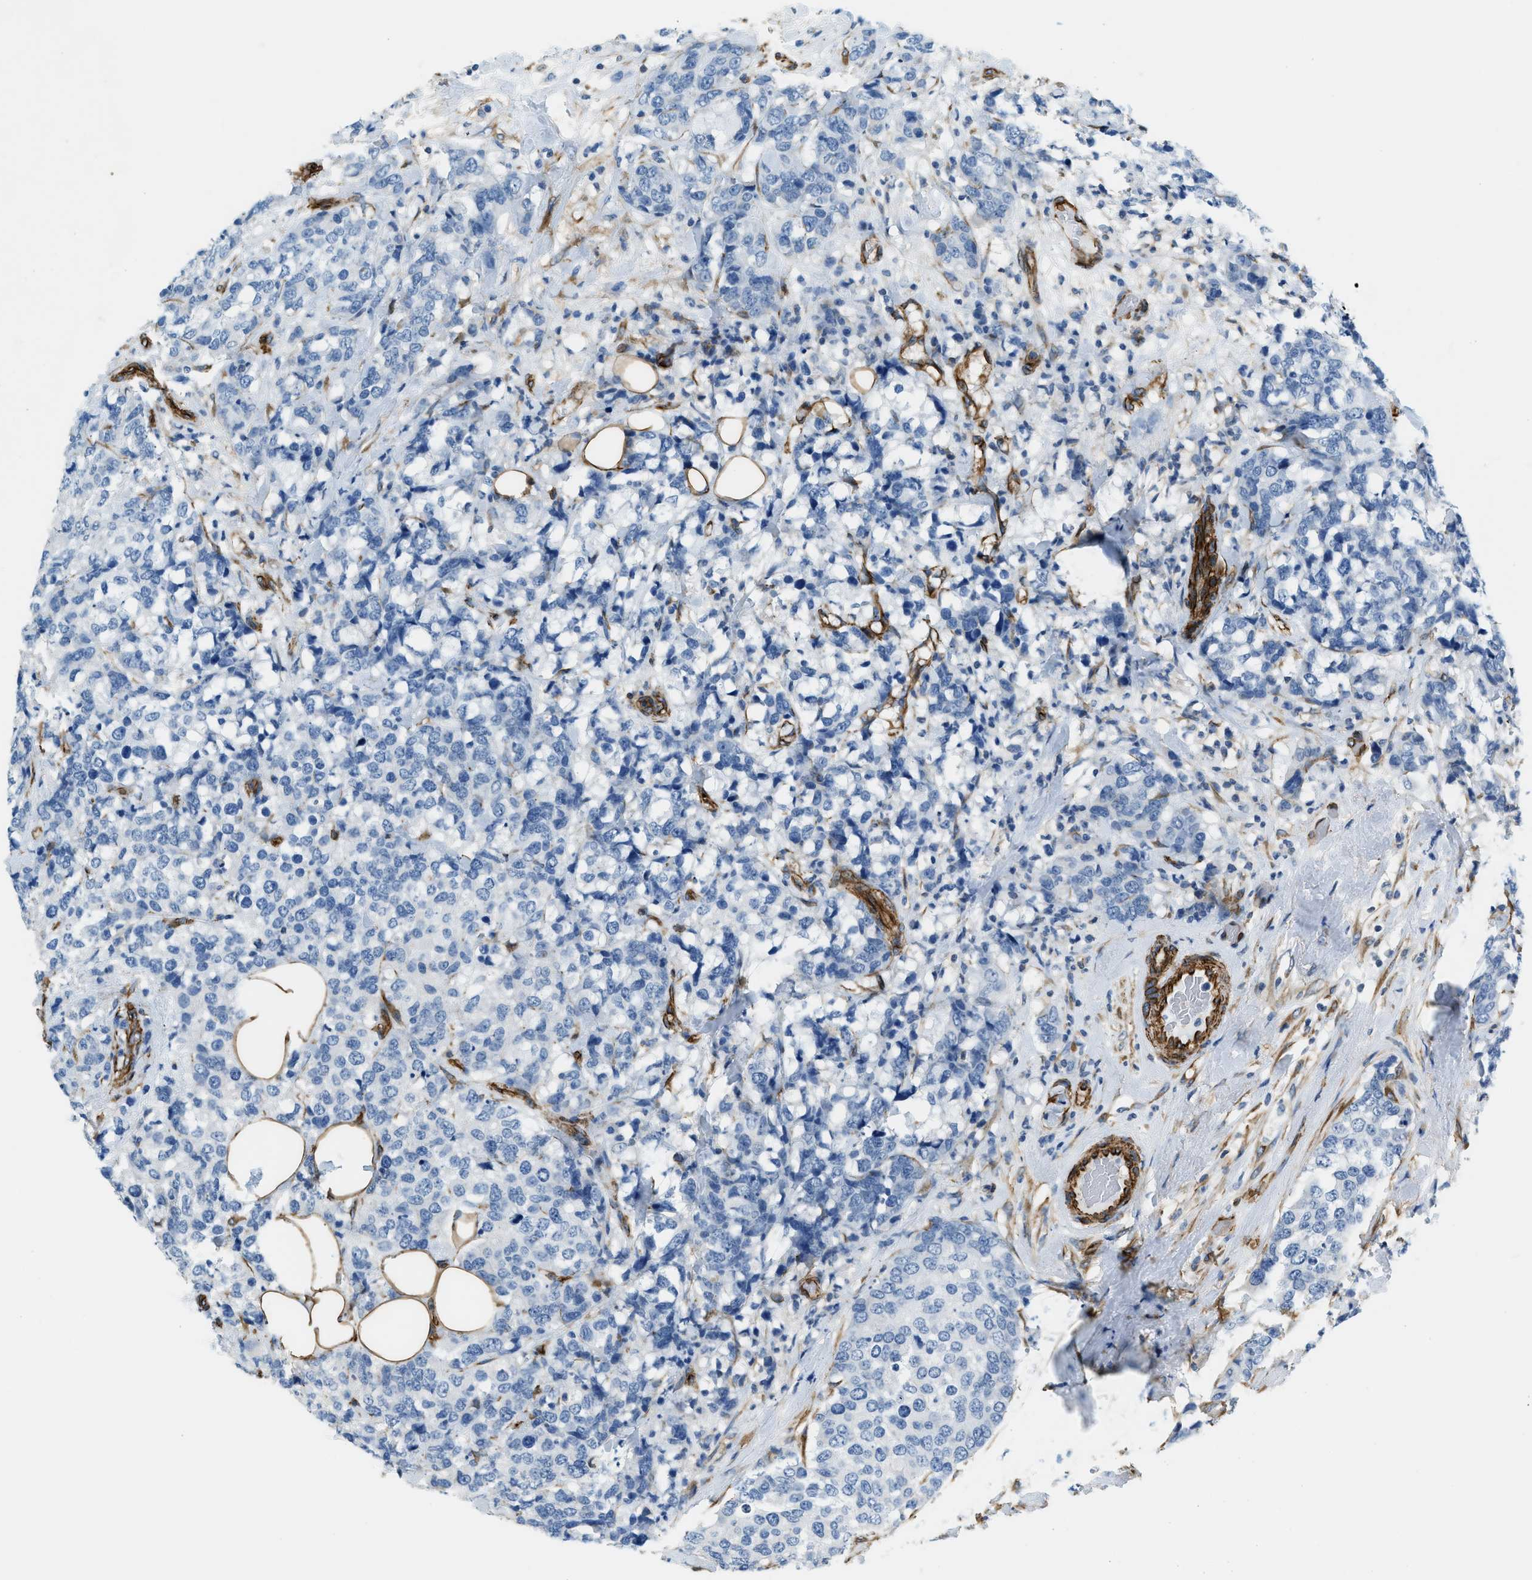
{"staining": {"intensity": "negative", "quantity": "none", "location": "none"}, "tissue": "breast cancer", "cell_type": "Tumor cells", "image_type": "cancer", "snomed": [{"axis": "morphology", "description": "Lobular carcinoma"}, {"axis": "topography", "description": "Breast"}], "caption": "Tumor cells are negative for protein expression in human breast cancer.", "gene": "TMEM43", "patient": {"sex": "female", "age": 59}}